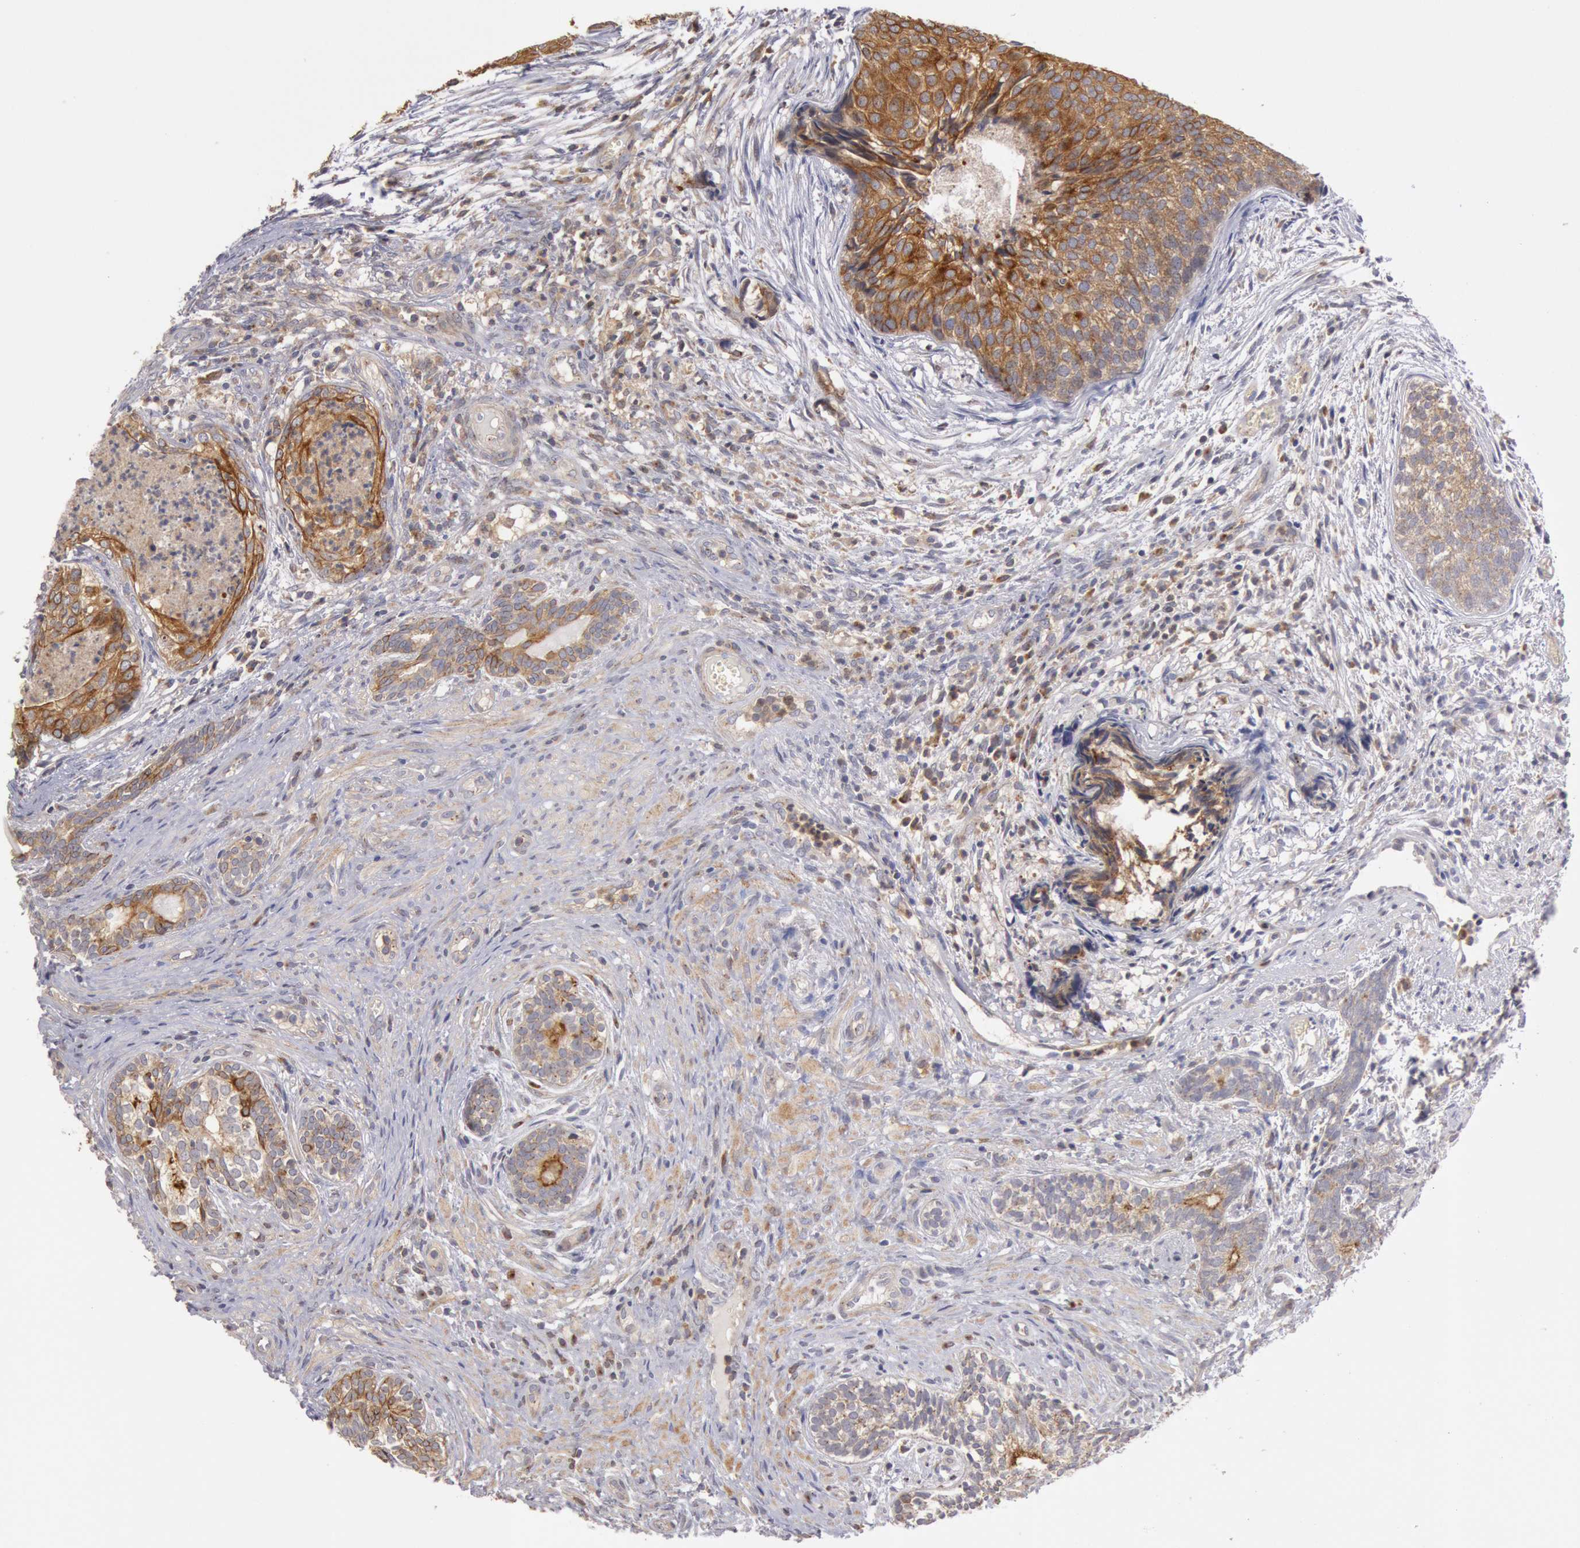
{"staining": {"intensity": "strong", "quantity": ">75%", "location": "cytoplasmic/membranous"}, "tissue": "urothelial cancer", "cell_type": "Tumor cells", "image_type": "cancer", "snomed": [{"axis": "morphology", "description": "Urothelial carcinoma, Low grade"}, {"axis": "topography", "description": "Urinary bladder"}], "caption": "Tumor cells reveal high levels of strong cytoplasmic/membranous expression in about >75% of cells in low-grade urothelial carcinoma.", "gene": "PLA2G6", "patient": {"sex": "male", "age": 84}}